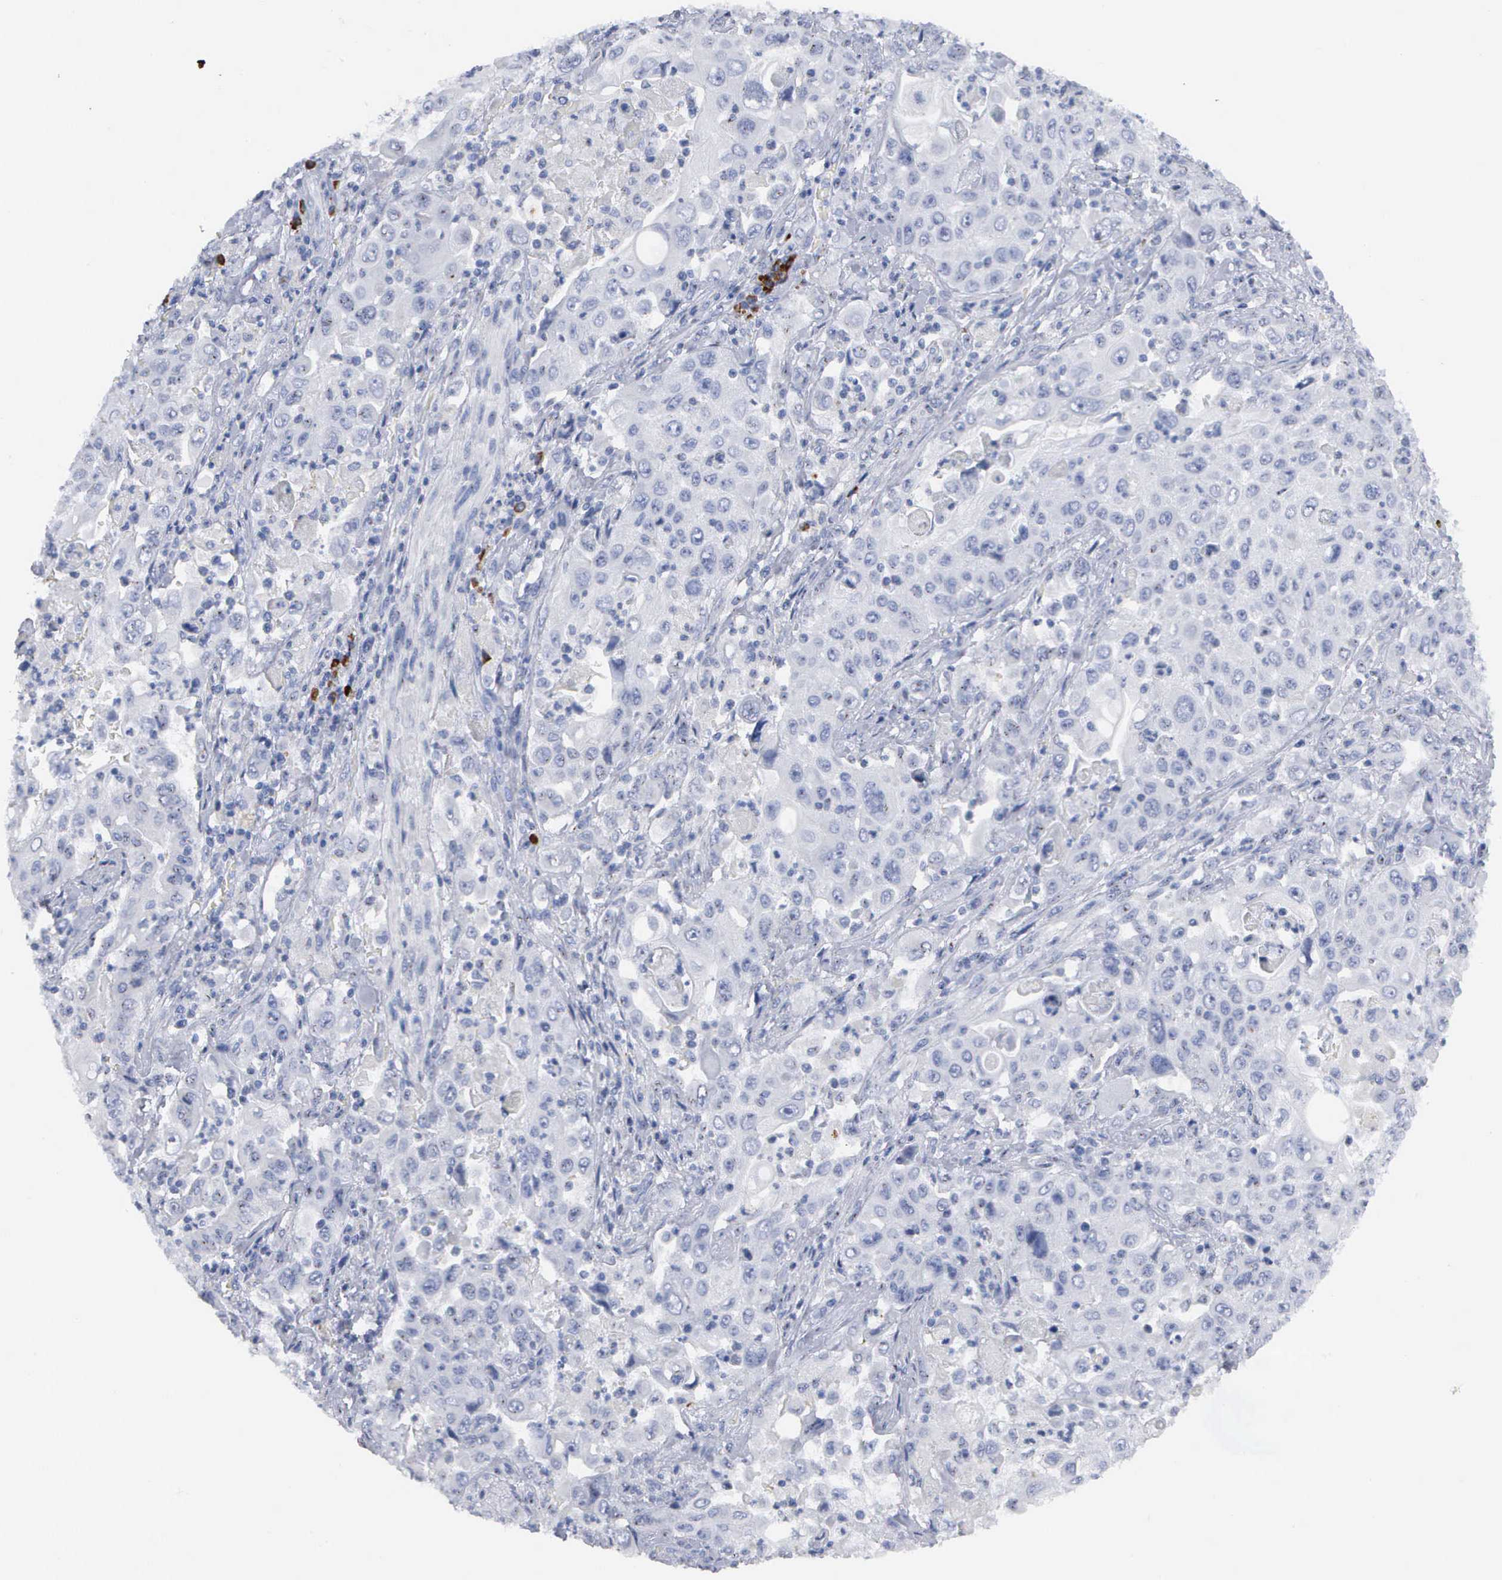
{"staining": {"intensity": "negative", "quantity": "none", "location": "none"}, "tissue": "pancreatic cancer", "cell_type": "Tumor cells", "image_type": "cancer", "snomed": [{"axis": "morphology", "description": "Adenocarcinoma, NOS"}, {"axis": "topography", "description": "Pancreas"}], "caption": "A high-resolution photomicrograph shows IHC staining of pancreatic adenocarcinoma, which shows no significant expression in tumor cells.", "gene": "ASPHD2", "patient": {"sex": "male", "age": 70}}